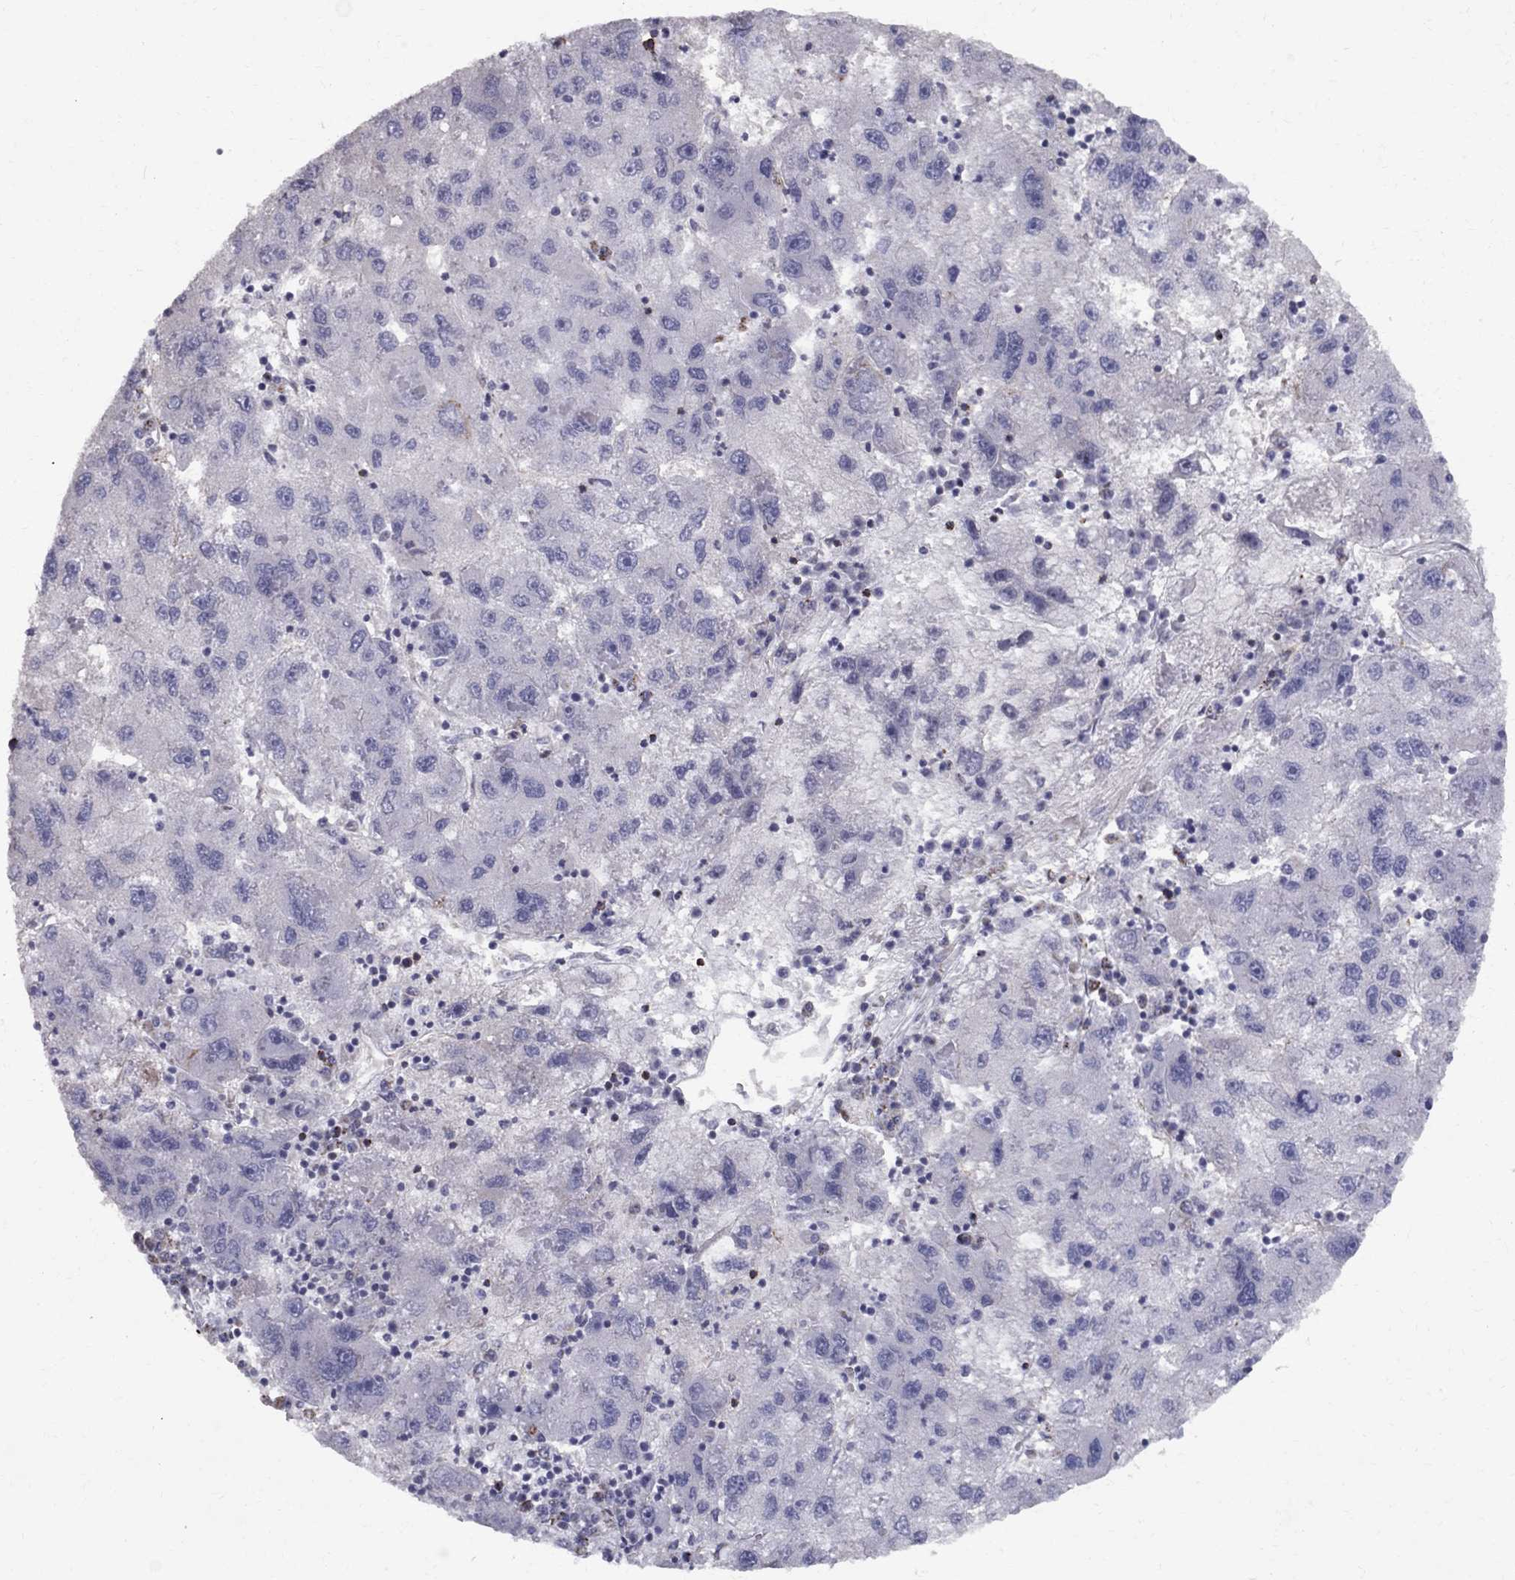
{"staining": {"intensity": "negative", "quantity": "none", "location": "none"}, "tissue": "liver cancer", "cell_type": "Tumor cells", "image_type": "cancer", "snomed": [{"axis": "morphology", "description": "Carcinoma, Hepatocellular, NOS"}, {"axis": "topography", "description": "Liver"}], "caption": "A high-resolution photomicrograph shows immunohistochemistry staining of liver cancer, which shows no significant expression in tumor cells. The staining is performed using DAB brown chromogen with nuclei counter-stained in using hematoxylin.", "gene": "CLIC6", "patient": {"sex": "male", "age": 75}}